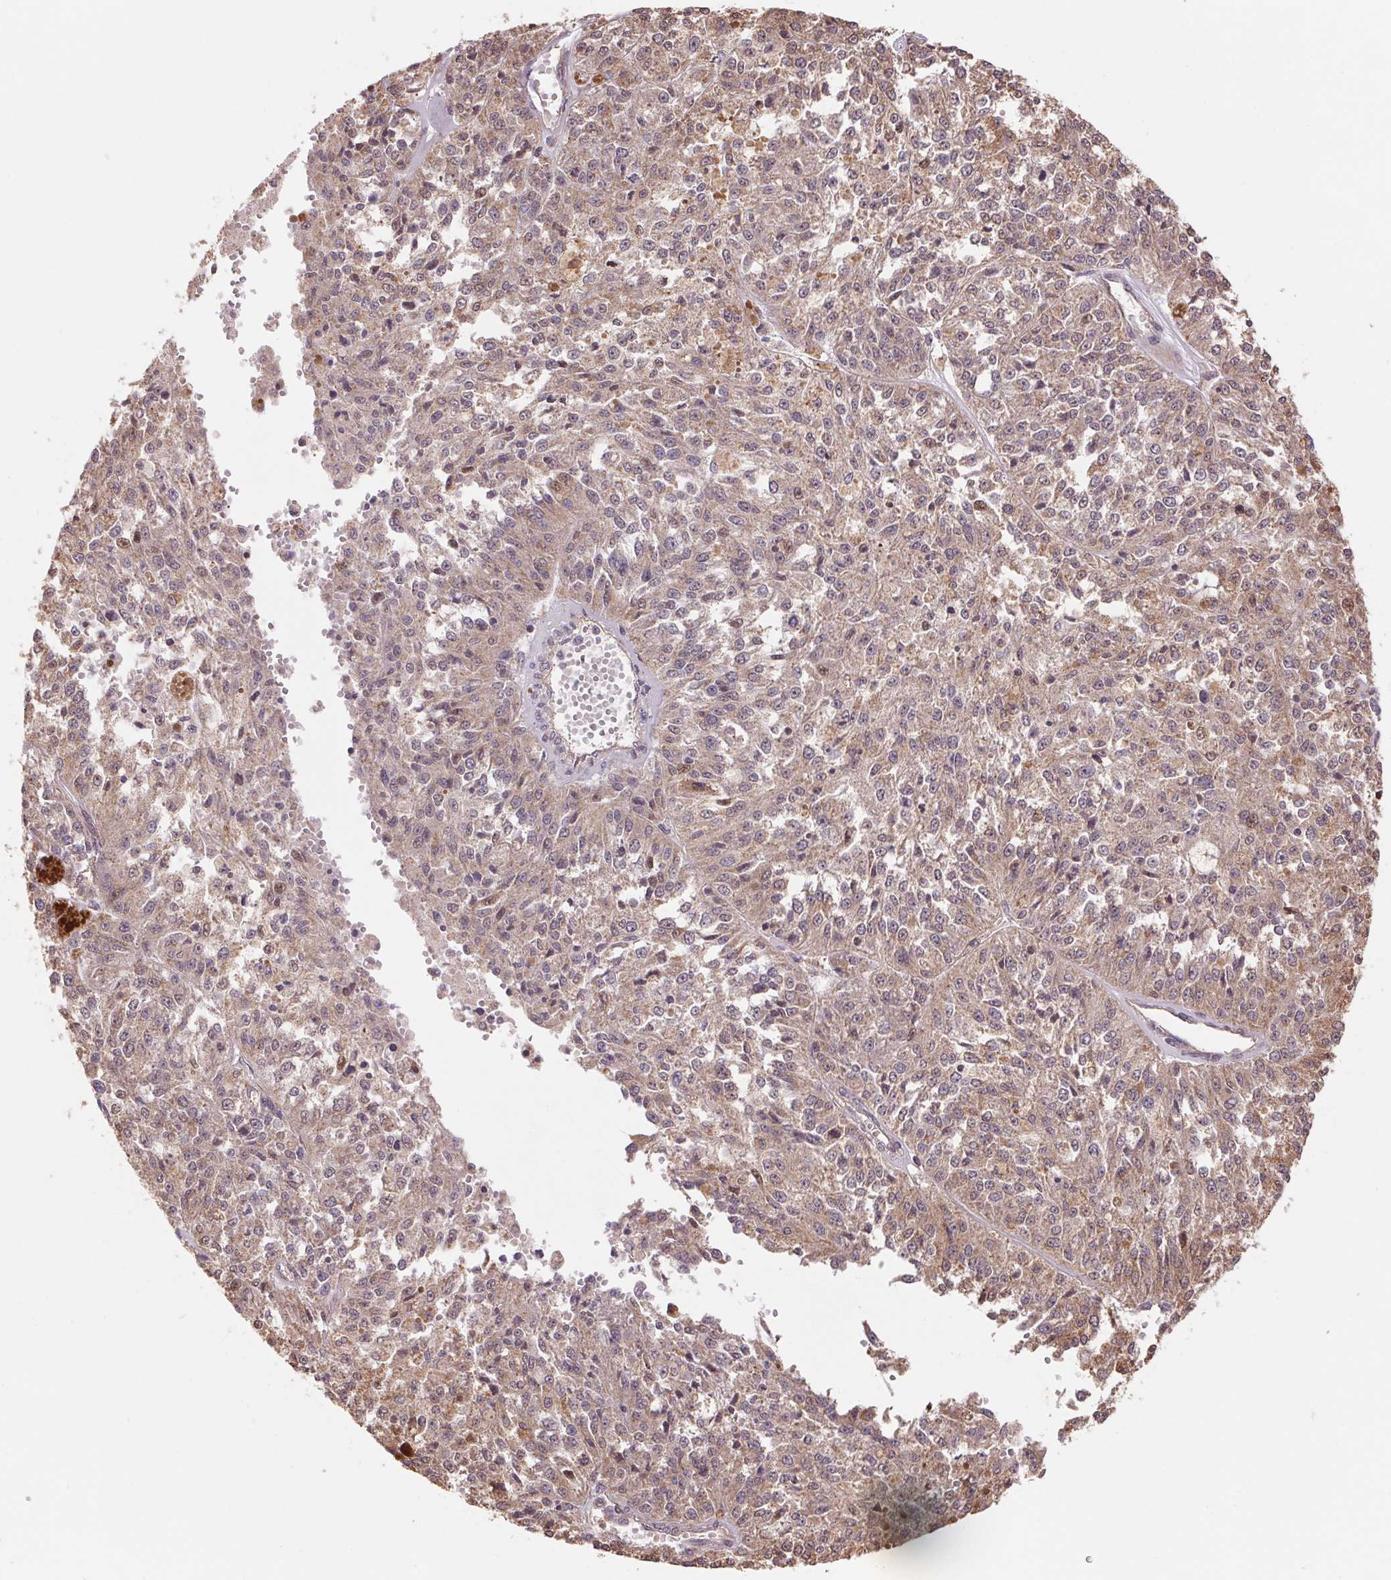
{"staining": {"intensity": "weak", "quantity": "25%-75%", "location": "cytoplasmic/membranous"}, "tissue": "melanoma", "cell_type": "Tumor cells", "image_type": "cancer", "snomed": [{"axis": "morphology", "description": "Malignant melanoma, Metastatic site"}, {"axis": "topography", "description": "Lymph node"}], "caption": "Melanoma was stained to show a protein in brown. There is low levels of weak cytoplasmic/membranous positivity in about 25%-75% of tumor cells.", "gene": "PDHA1", "patient": {"sex": "female", "age": 64}}